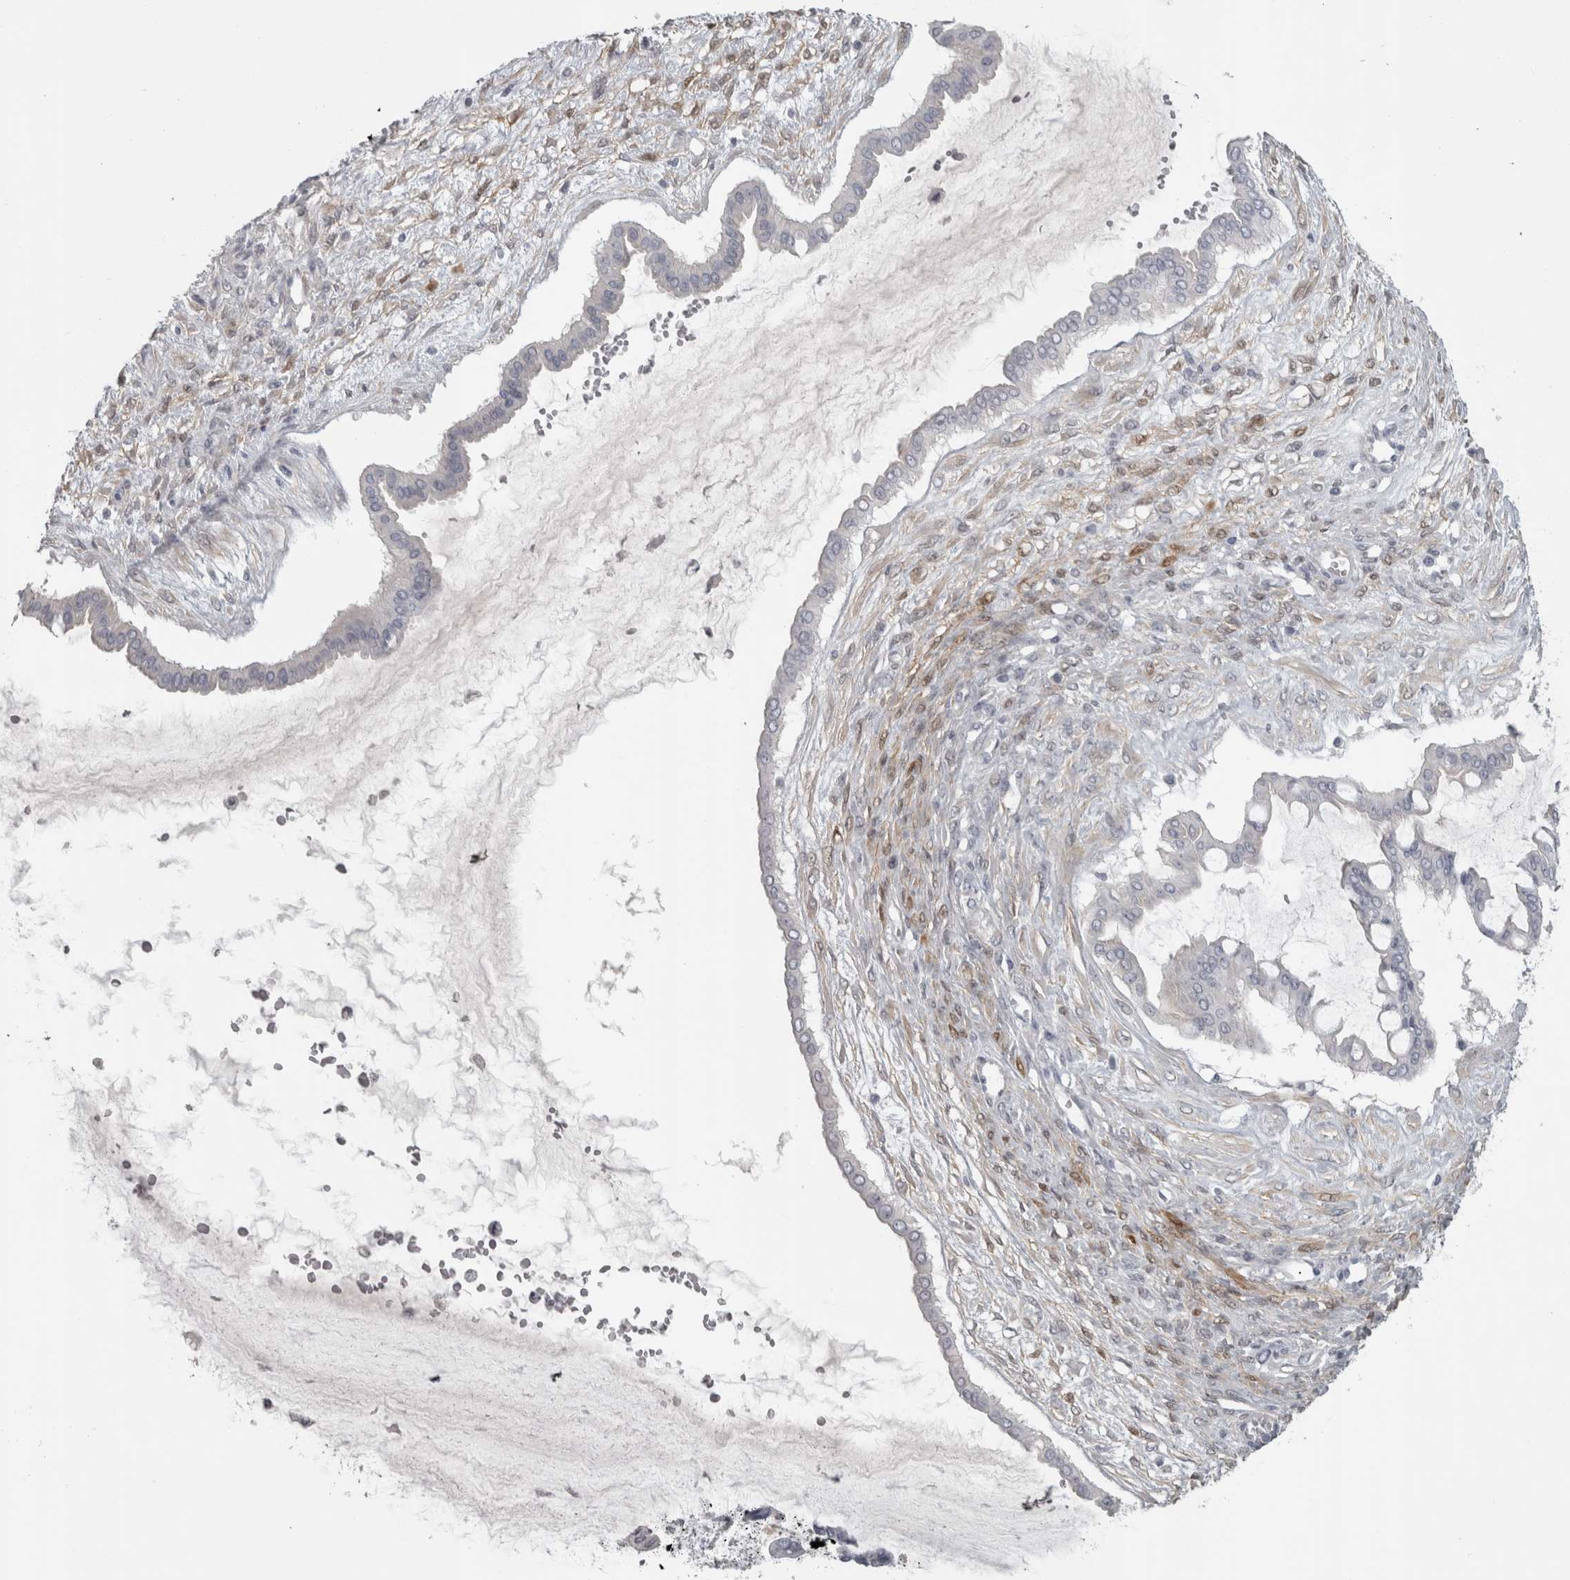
{"staining": {"intensity": "negative", "quantity": "none", "location": "none"}, "tissue": "ovarian cancer", "cell_type": "Tumor cells", "image_type": "cancer", "snomed": [{"axis": "morphology", "description": "Cystadenocarcinoma, mucinous, NOS"}, {"axis": "topography", "description": "Ovary"}], "caption": "Mucinous cystadenocarcinoma (ovarian) was stained to show a protein in brown. There is no significant staining in tumor cells. (DAB IHC with hematoxylin counter stain).", "gene": "PPP1R12B", "patient": {"sex": "female", "age": 73}}